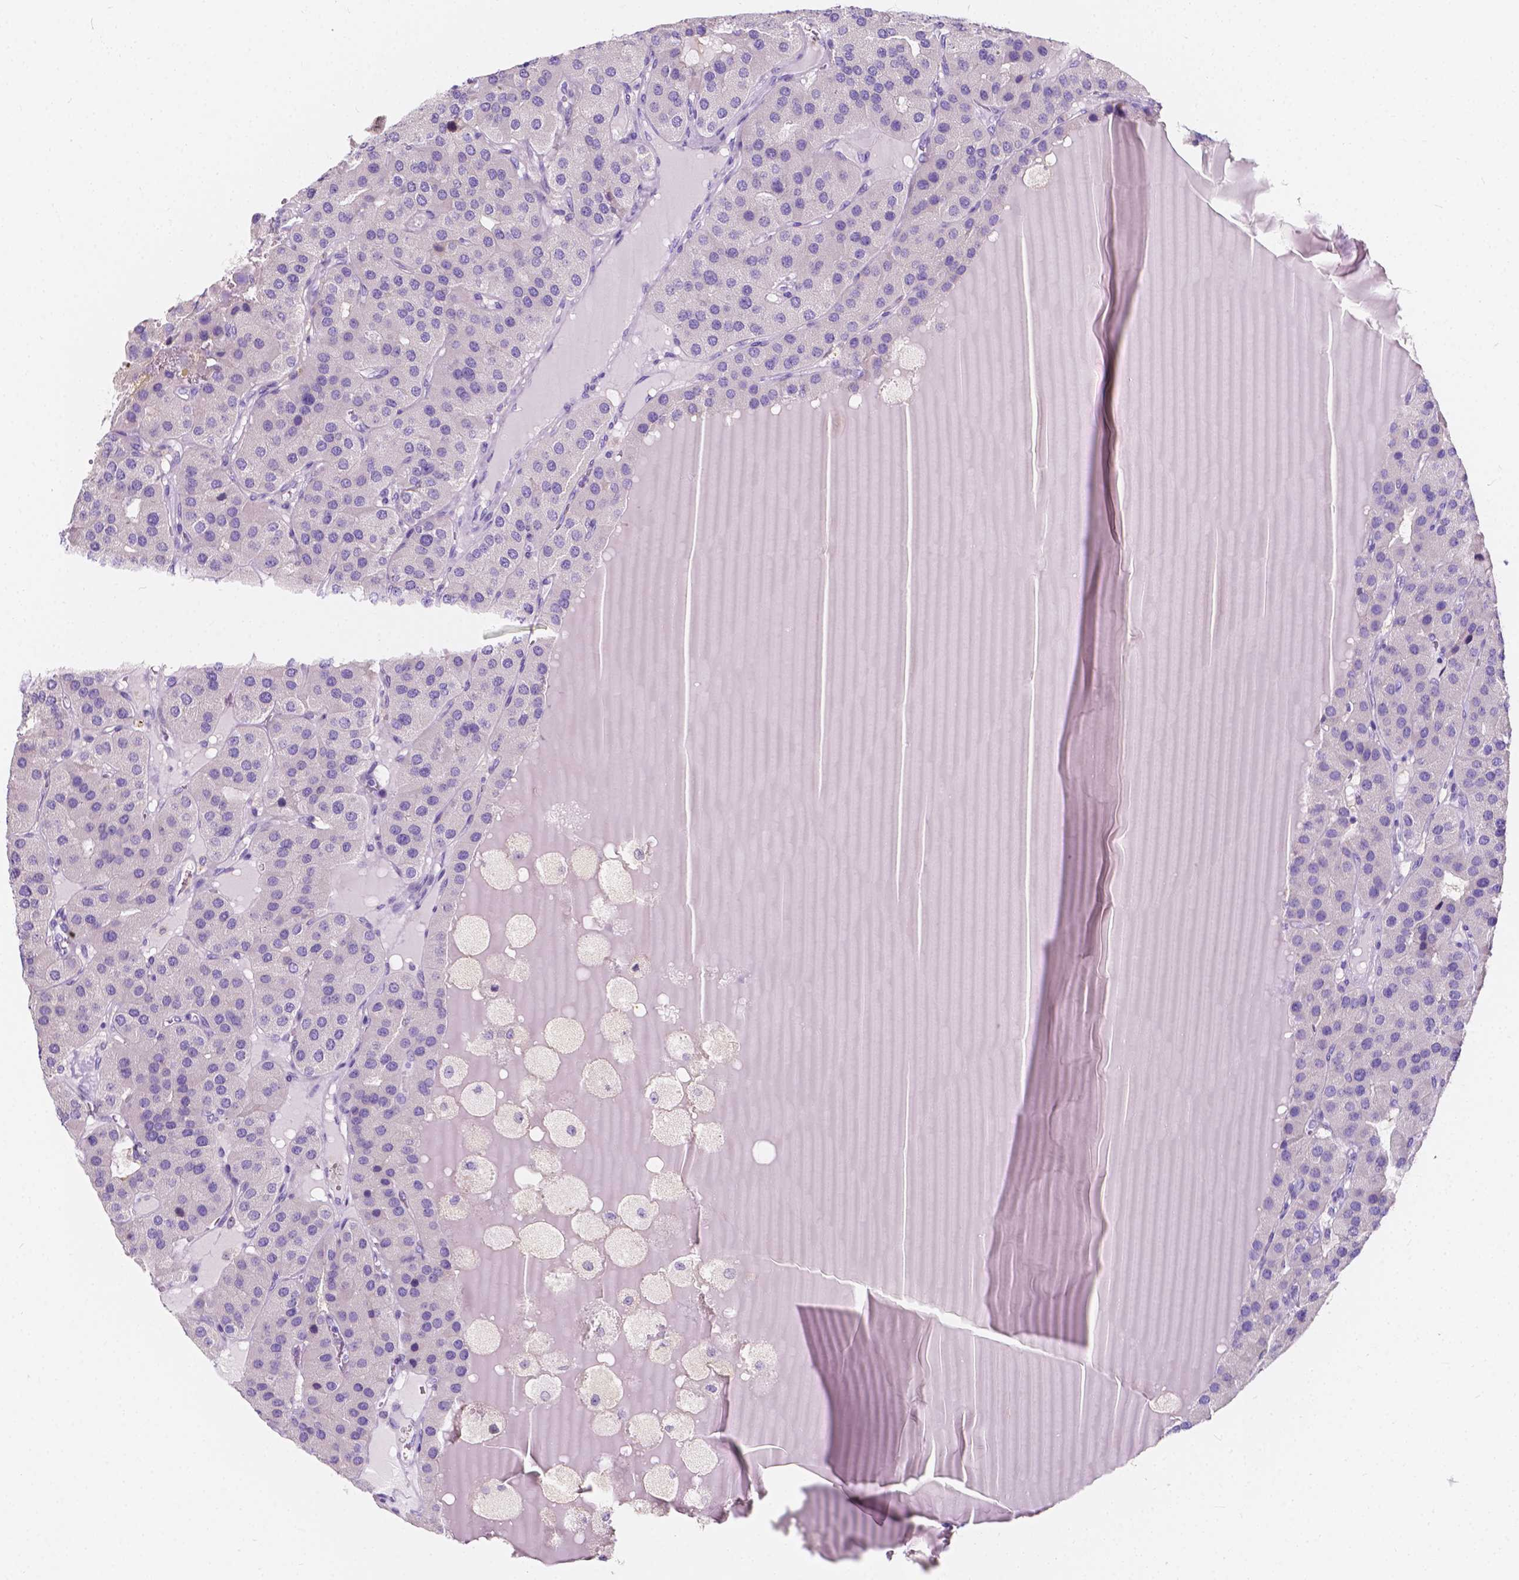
{"staining": {"intensity": "negative", "quantity": "none", "location": "none"}, "tissue": "parathyroid gland", "cell_type": "Glandular cells", "image_type": "normal", "snomed": [{"axis": "morphology", "description": "Normal tissue, NOS"}, {"axis": "morphology", "description": "Adenoma, NOS"}, {"axis": "topography", "description": "Parathyroid gland"}], "caption": "Human parathyroid gland stained for a protein using IHC shows no expression in glandular cells.", "gene": "CLSTN2", "patient": {"sex": "female", "age": 86}}